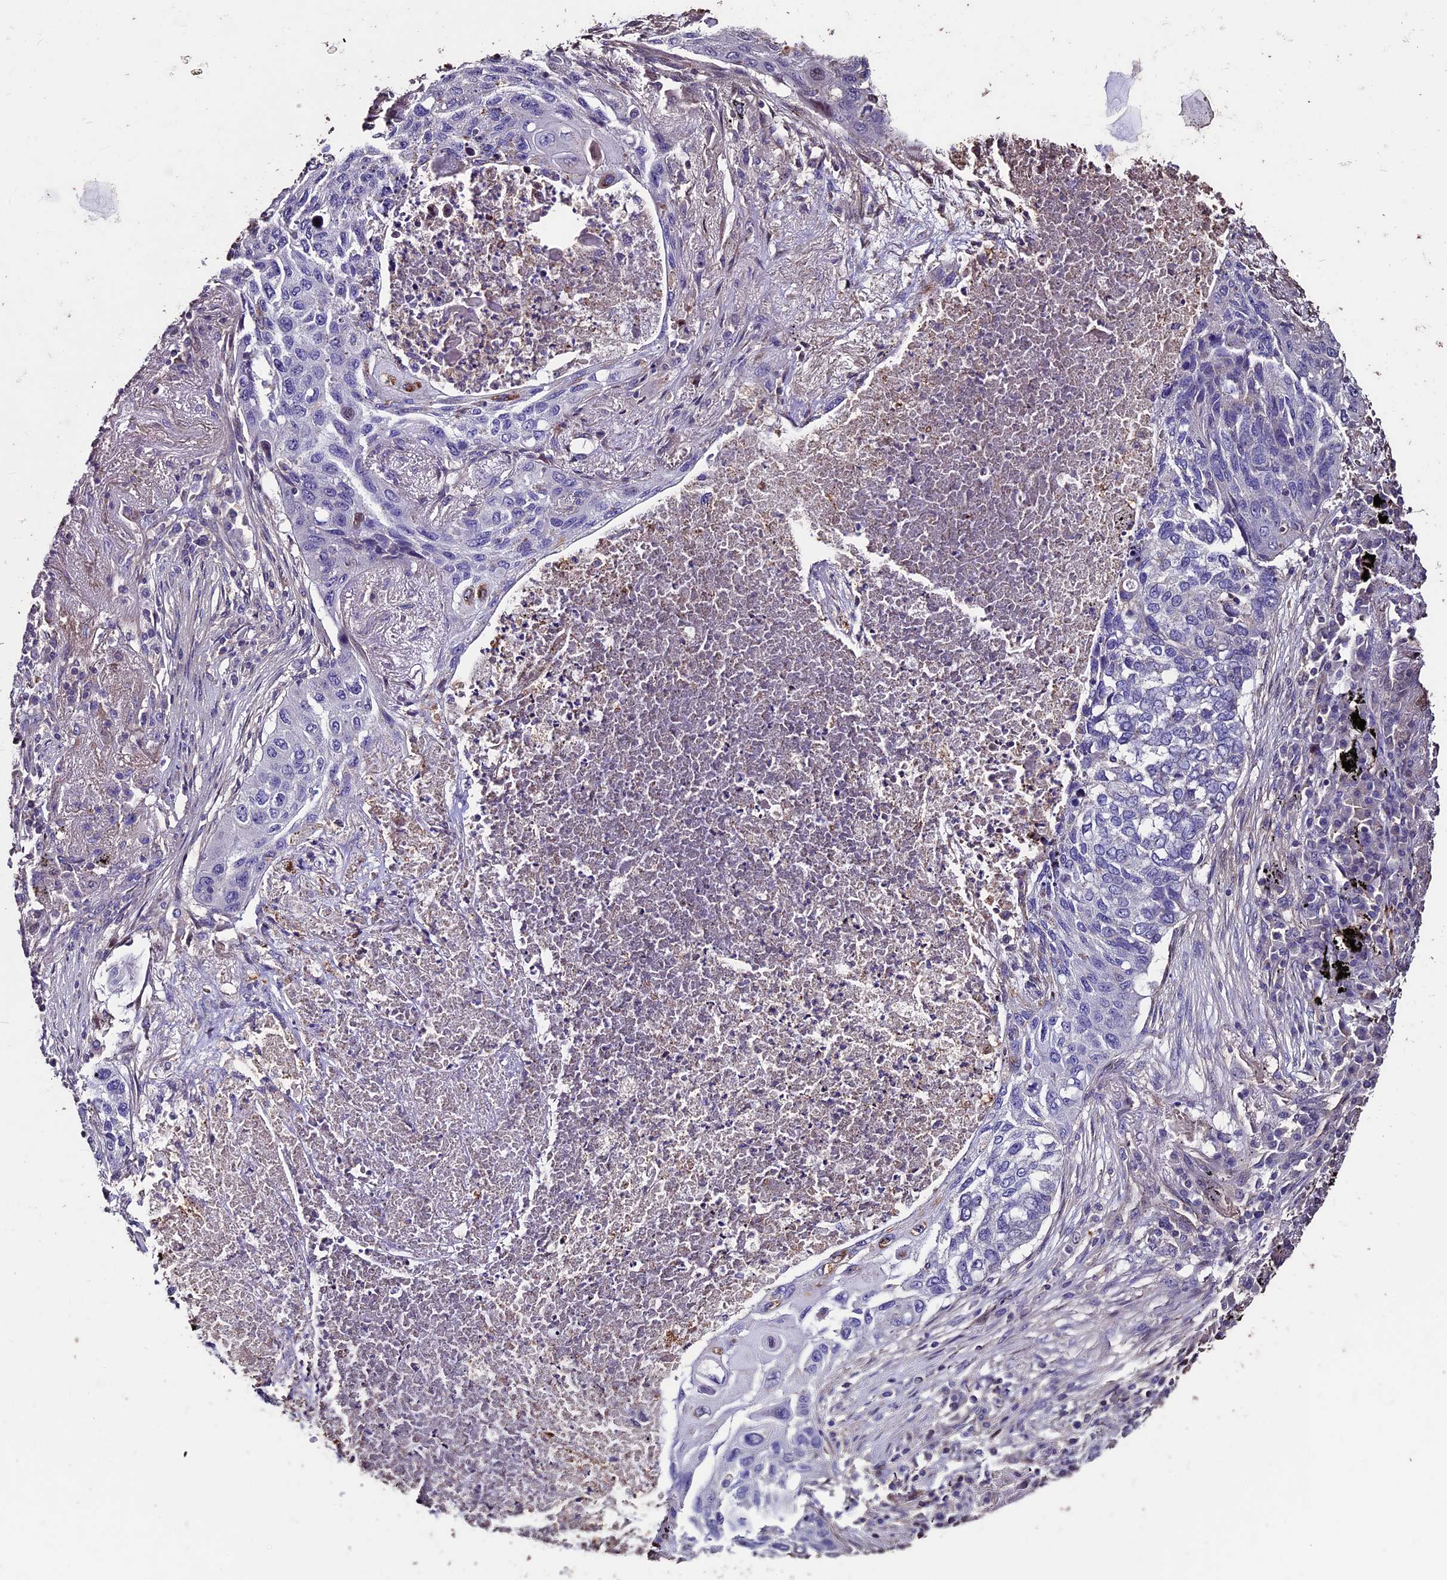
{"staining": {"intensity": "negative", "quantity": "none", "location": "none"}, "tissue": "lung cancer", "cell_type": "Tumor cells", "image_type": "cancer", "snomed": [{"axis": "morphology", "description": "Squamous cell carcinoma, NOS"}, {"axis": "topography", "description": "Lung"}], "caption": "High power microscopy photomicrograph of an IHC image of squamous cell carcinoma (lung), revealing no significant staining in tumor cells.", "gene": "USB1", "patient": {"sex": "female", "age": 63}}